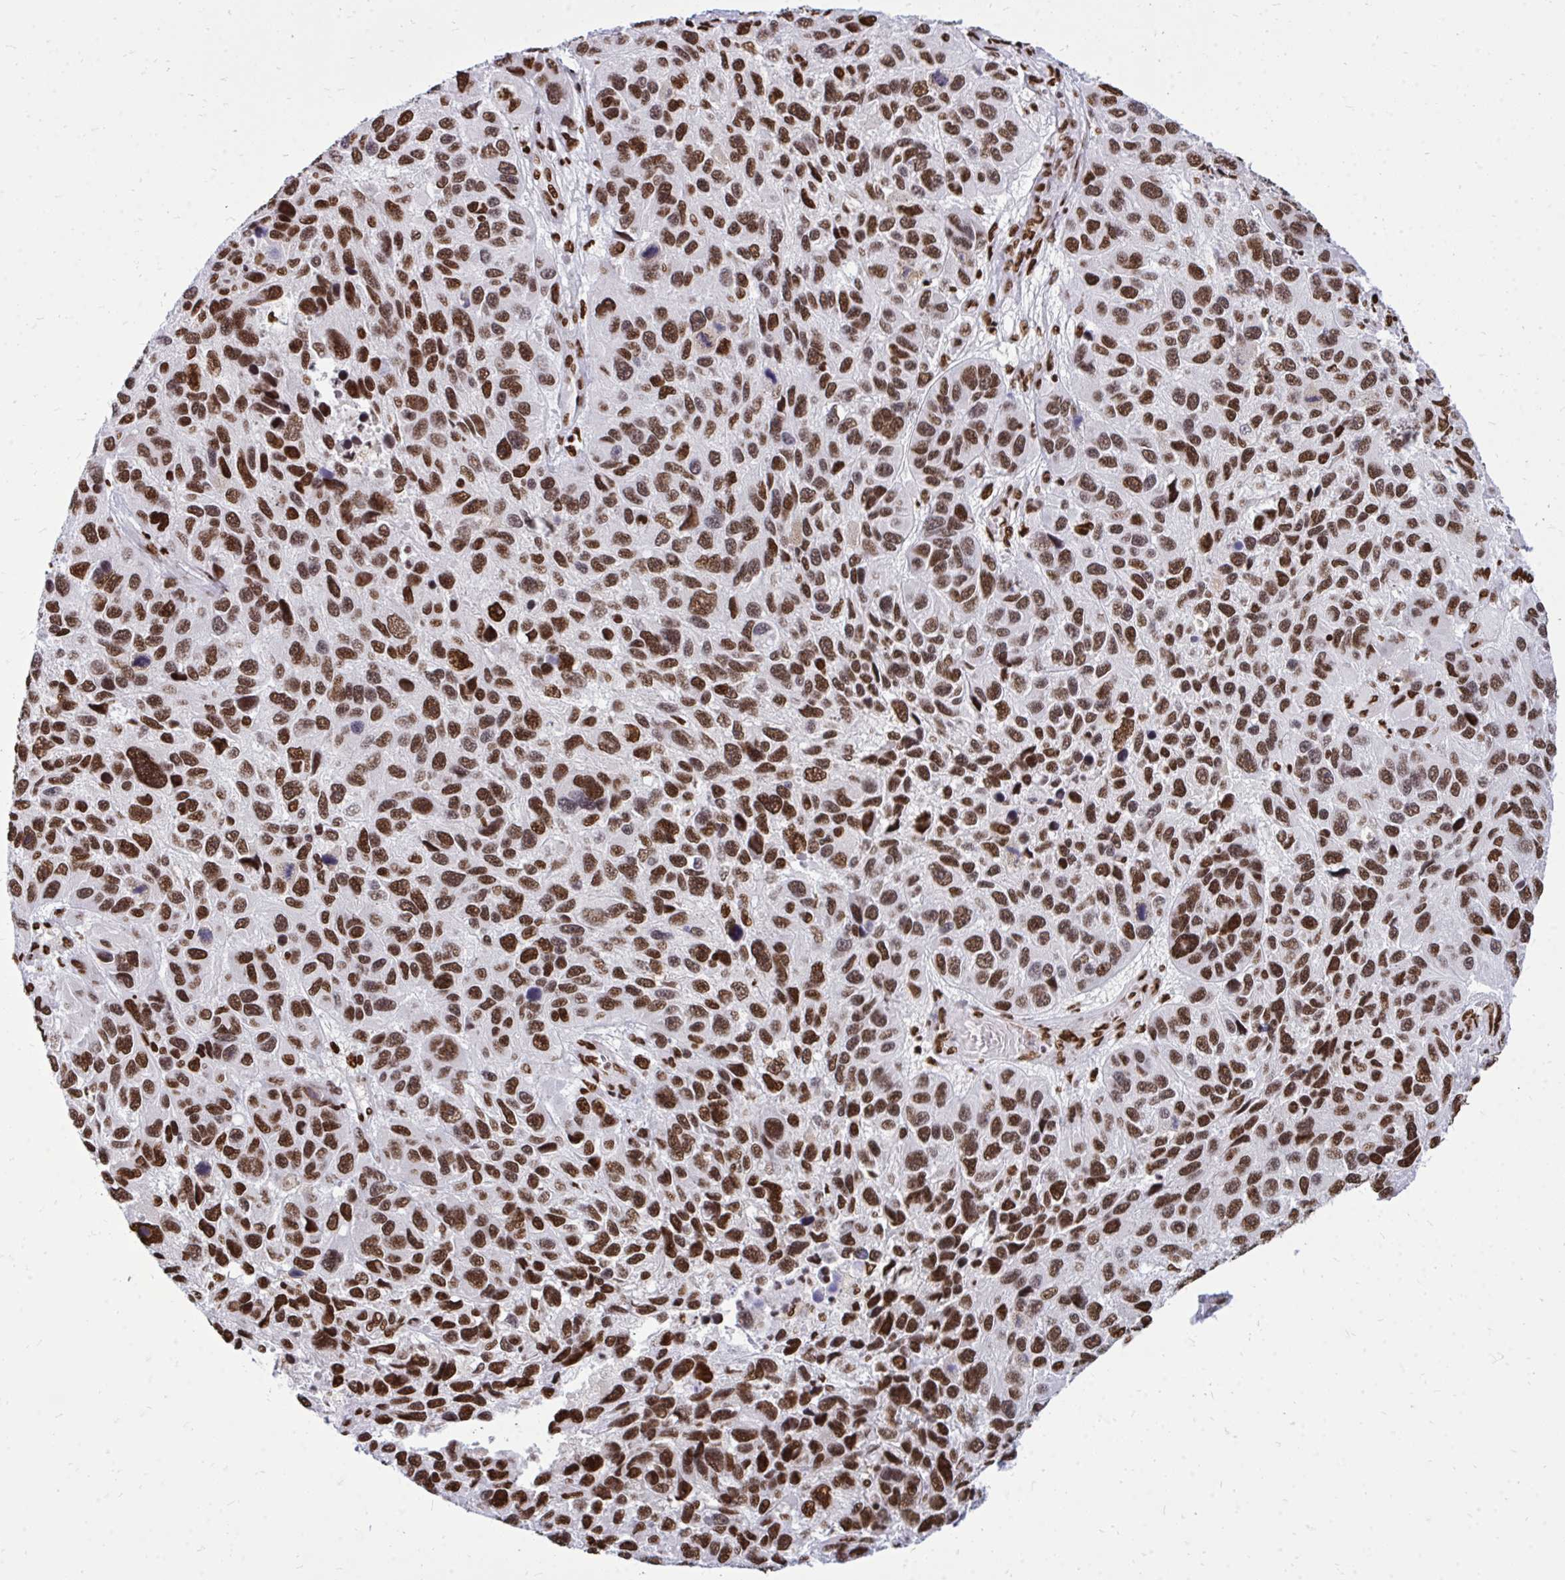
{"staining": {"intensity": "strong", "quantity": ">75%", "location": "nuclear"}, "tissue": "melanoma", "cell_type": "Tumor cells", "image_type": "cancer", "snomed": [{"axis": "morphology", "description": "Malignant melanoma, NOS"}, {"axis": "topography", "description": "Skin"}], "caption": "This photomicrograph reveals immunohistochemistry (IHC) staining of malignant melanoma, with high strong nuclear expression in about >75% of tumor cells.", "gene": "TBL1Y", "patient": {"sex": "male", "age": 53}}